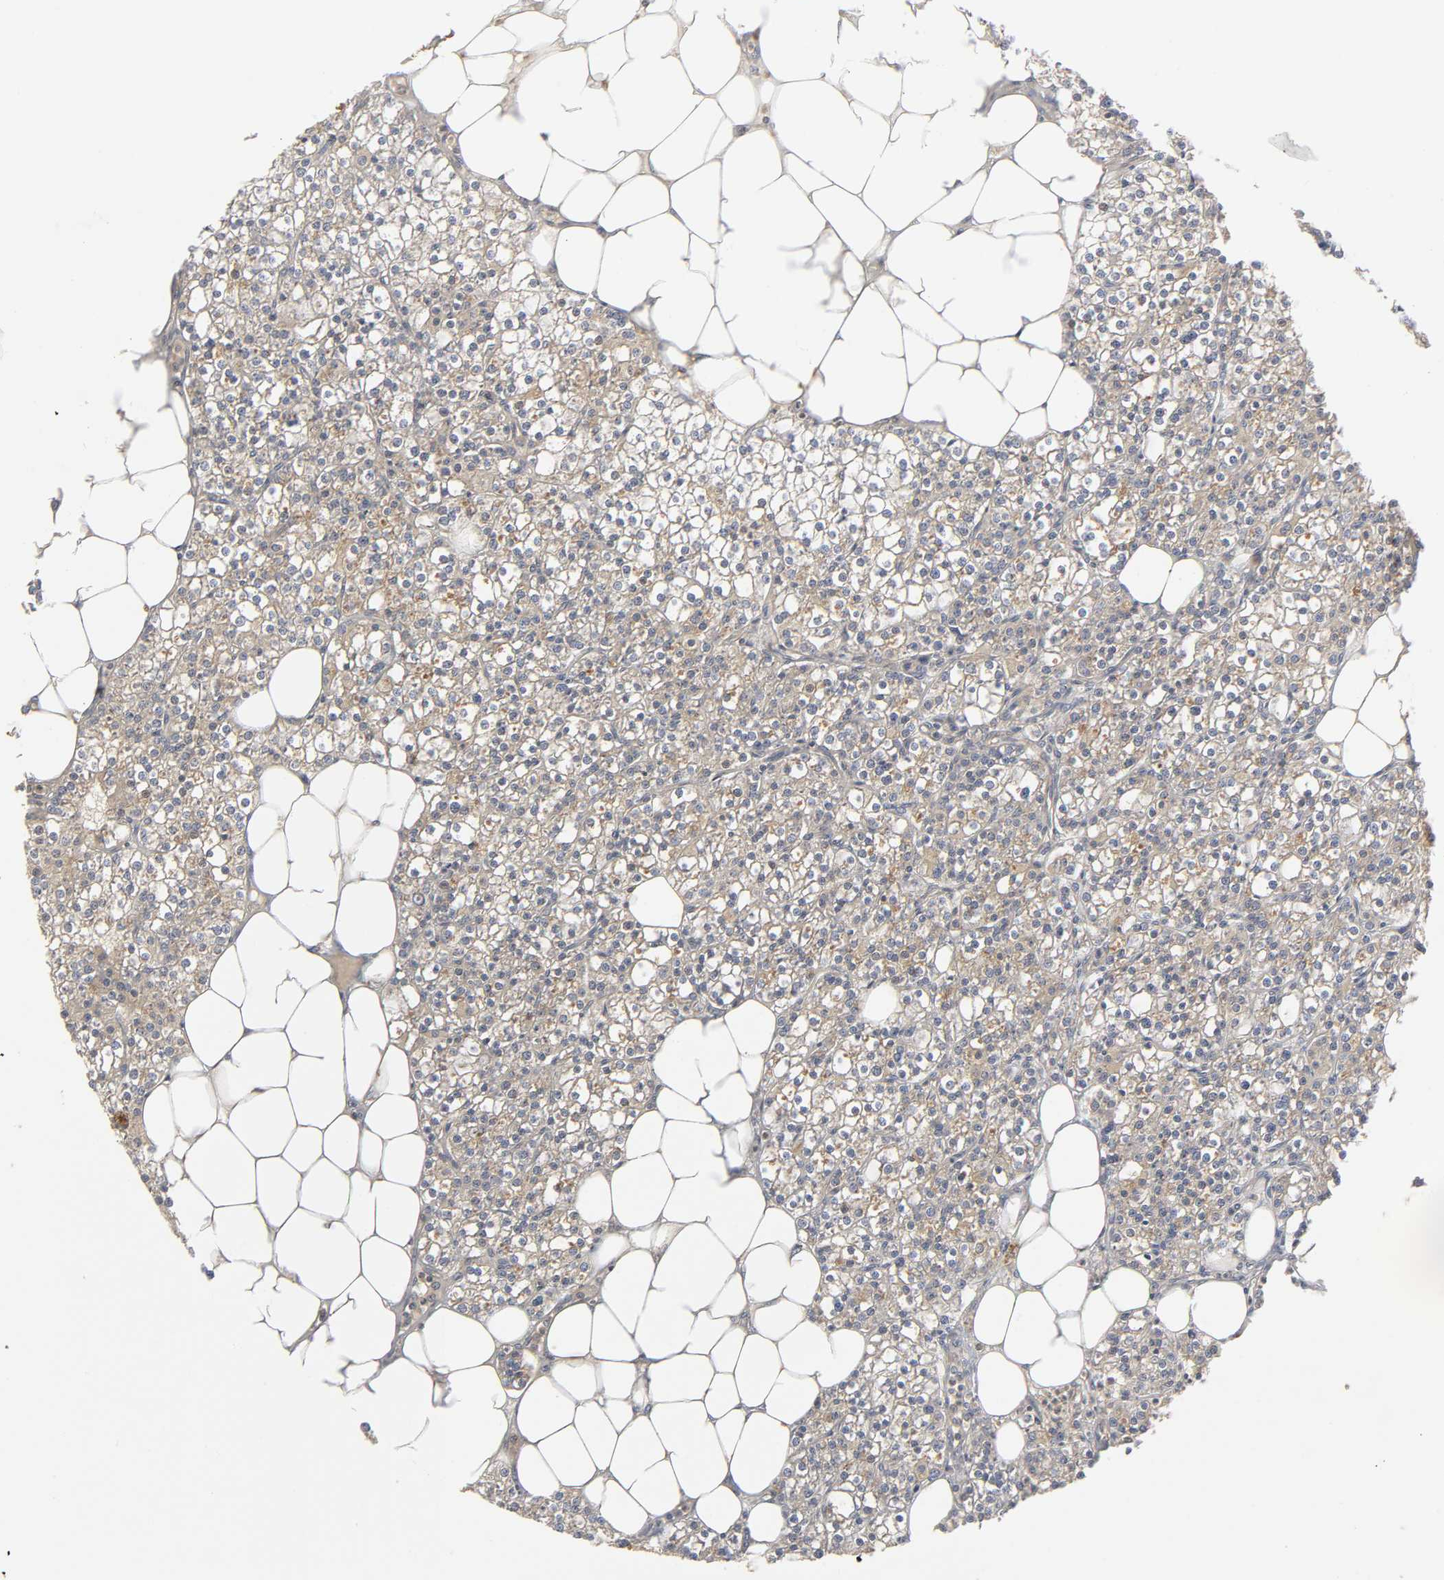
{"staining": {"intensity": "strong", "quantity": "25%-75%", "location": "cytoplasmic/membranous"}, "tissue": "parathyroid gland", "cell_type": "Glandular cells", "image_type": "normal", "snomed": [{"axis": "morphology", "description": "Normal tissue, NOS"}, {"axis": "topography", "description": "Parathyroid gland"}], "caption": "The image shows staining of unremarkable parathyroid gland, revealing strong cytoplasmic/membranous protein expression (brown color) within glandular cells.", "gene": "LAMTOR2", "patient": {"sex": "female", "age": 63}}